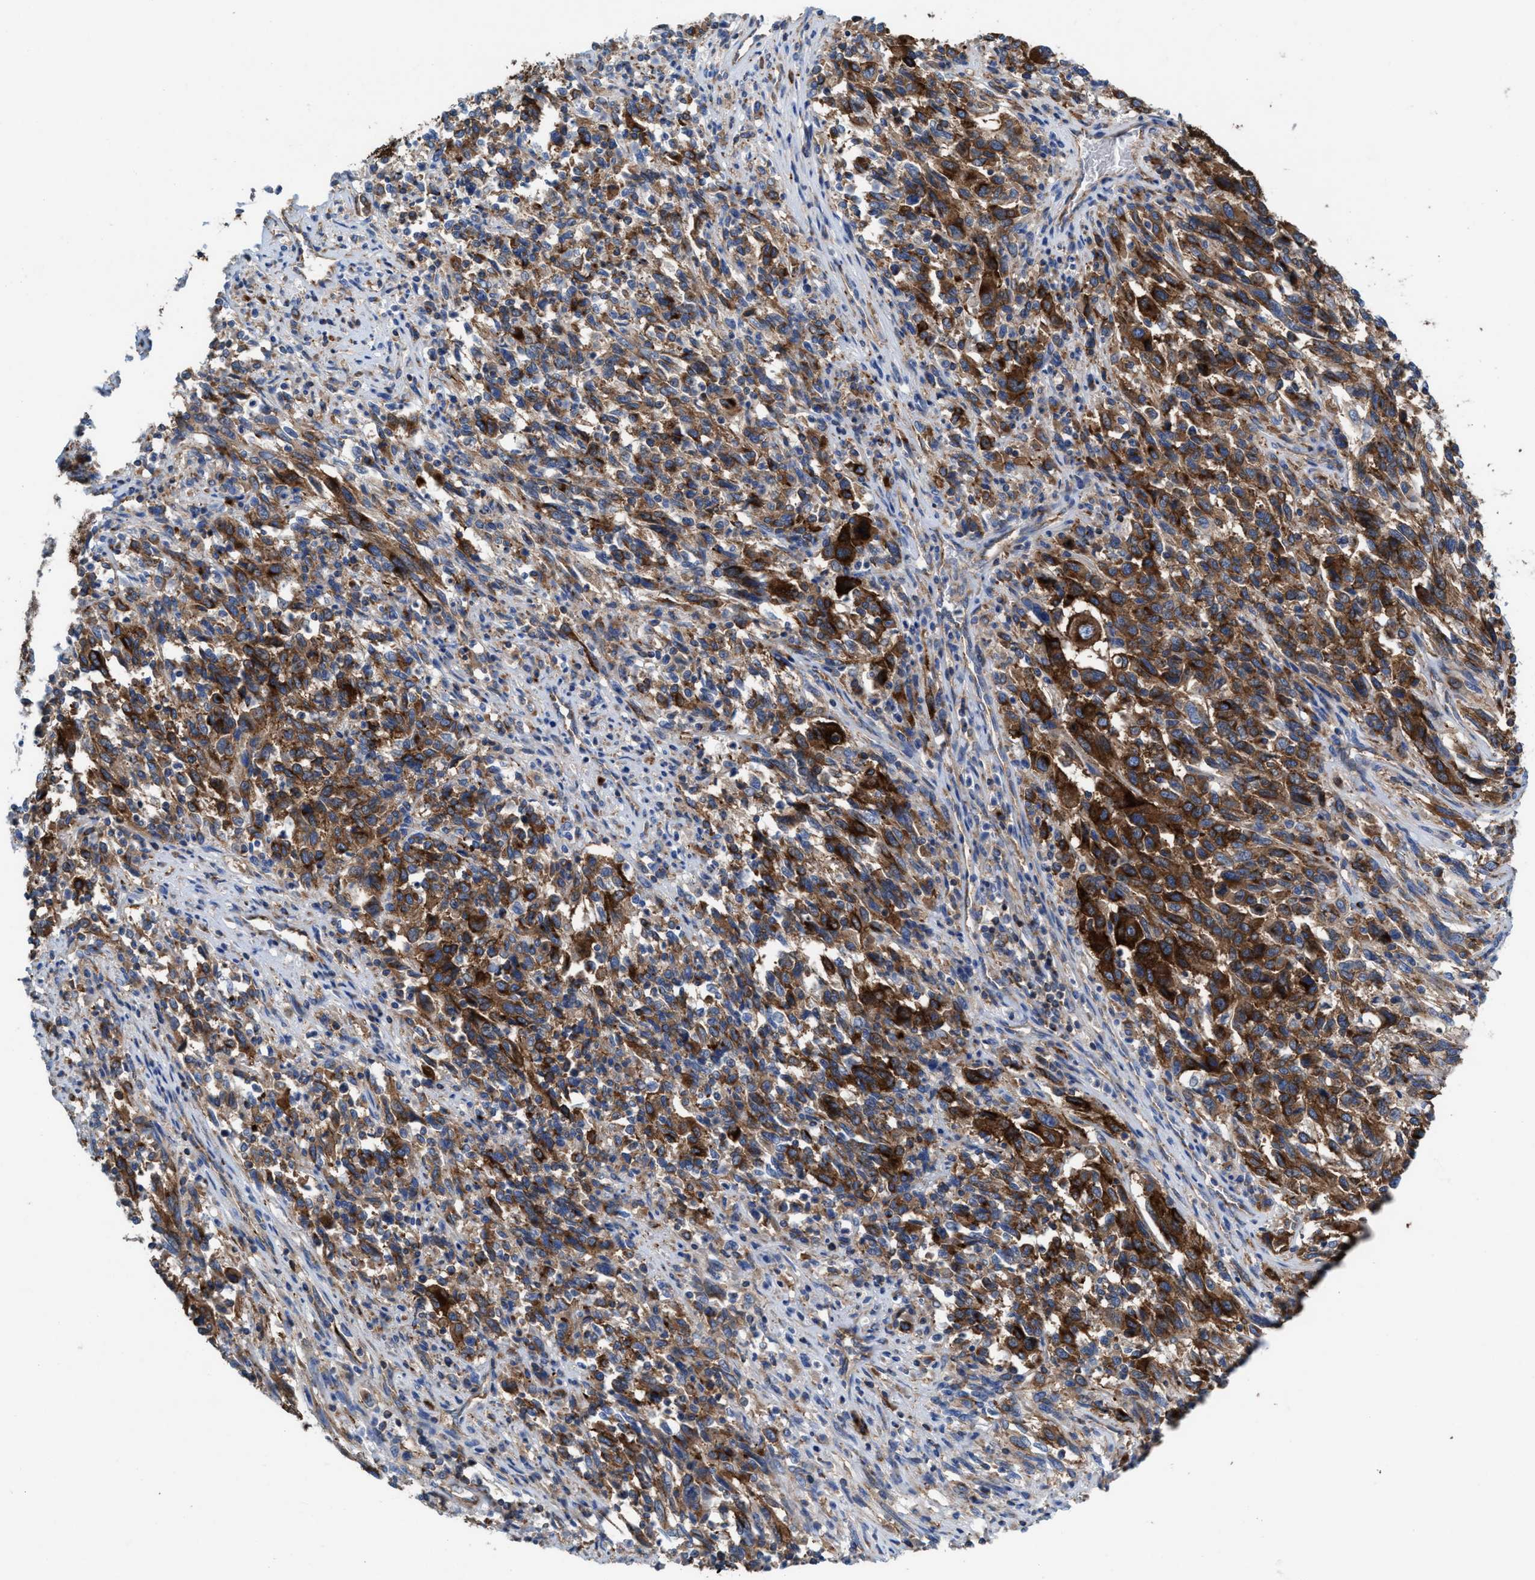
{"staining": {"intensity": "strong", "quantity": ">75%", "location": "cytoplasmic/membranous"}, "tissue": "melanoma", "cell_type": "Tumor cells", "image_type": "cancer", "snomed": [{"axis": "morphology", "description": "Malignant melanoma, Metastatic site"}, {"axis": "topography", "description": "Lymph node"}], "caption": "The micrograph shows immunohistochemical staining of malignant melanoma (metastatic site). There is strong cytoplasmic/membranous staining is appreciated in about >75% of tumor cells.", "gene": "NYAP1", "patient": {"sex": "male", "age": 61}}